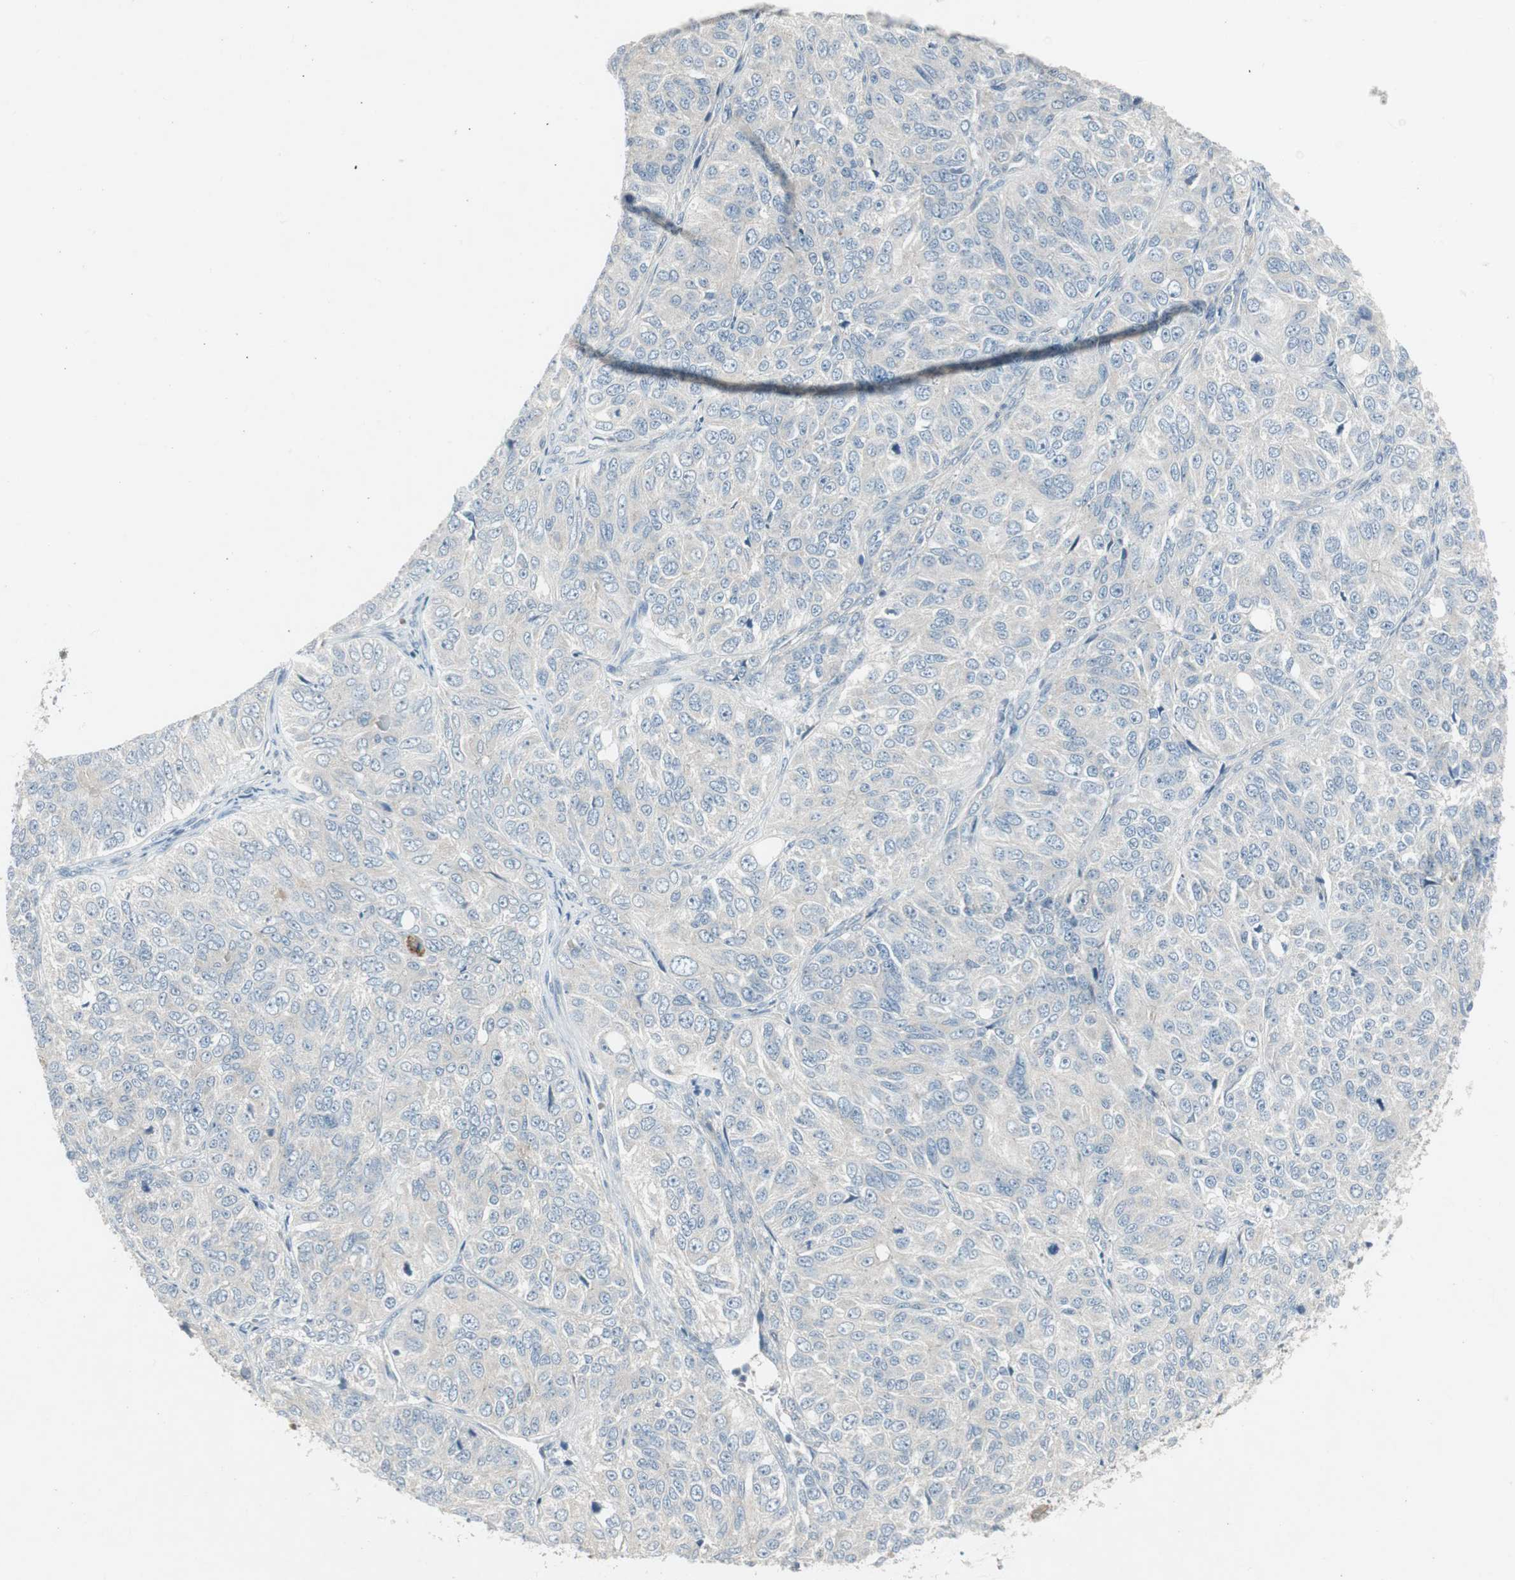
{"staining": {"intensity": "negative", "quantity": "none", "location": "none"}, "tissue": "ovarian cancer", "cell_type": "Tumor cells", "image_type": "cancer", "snomed": [{"axis": "morphology", "description": "Carcinoma, endometroid"}, {"axis": "topography", "description": "Ovary"}], "caption": "This is an immunohistochemistry image of human endometroid carcinoma (ovarian). There is no positivity in tumor cells.", "gene": "PANK2", "patient": {"sex": "female", "age": 51}}